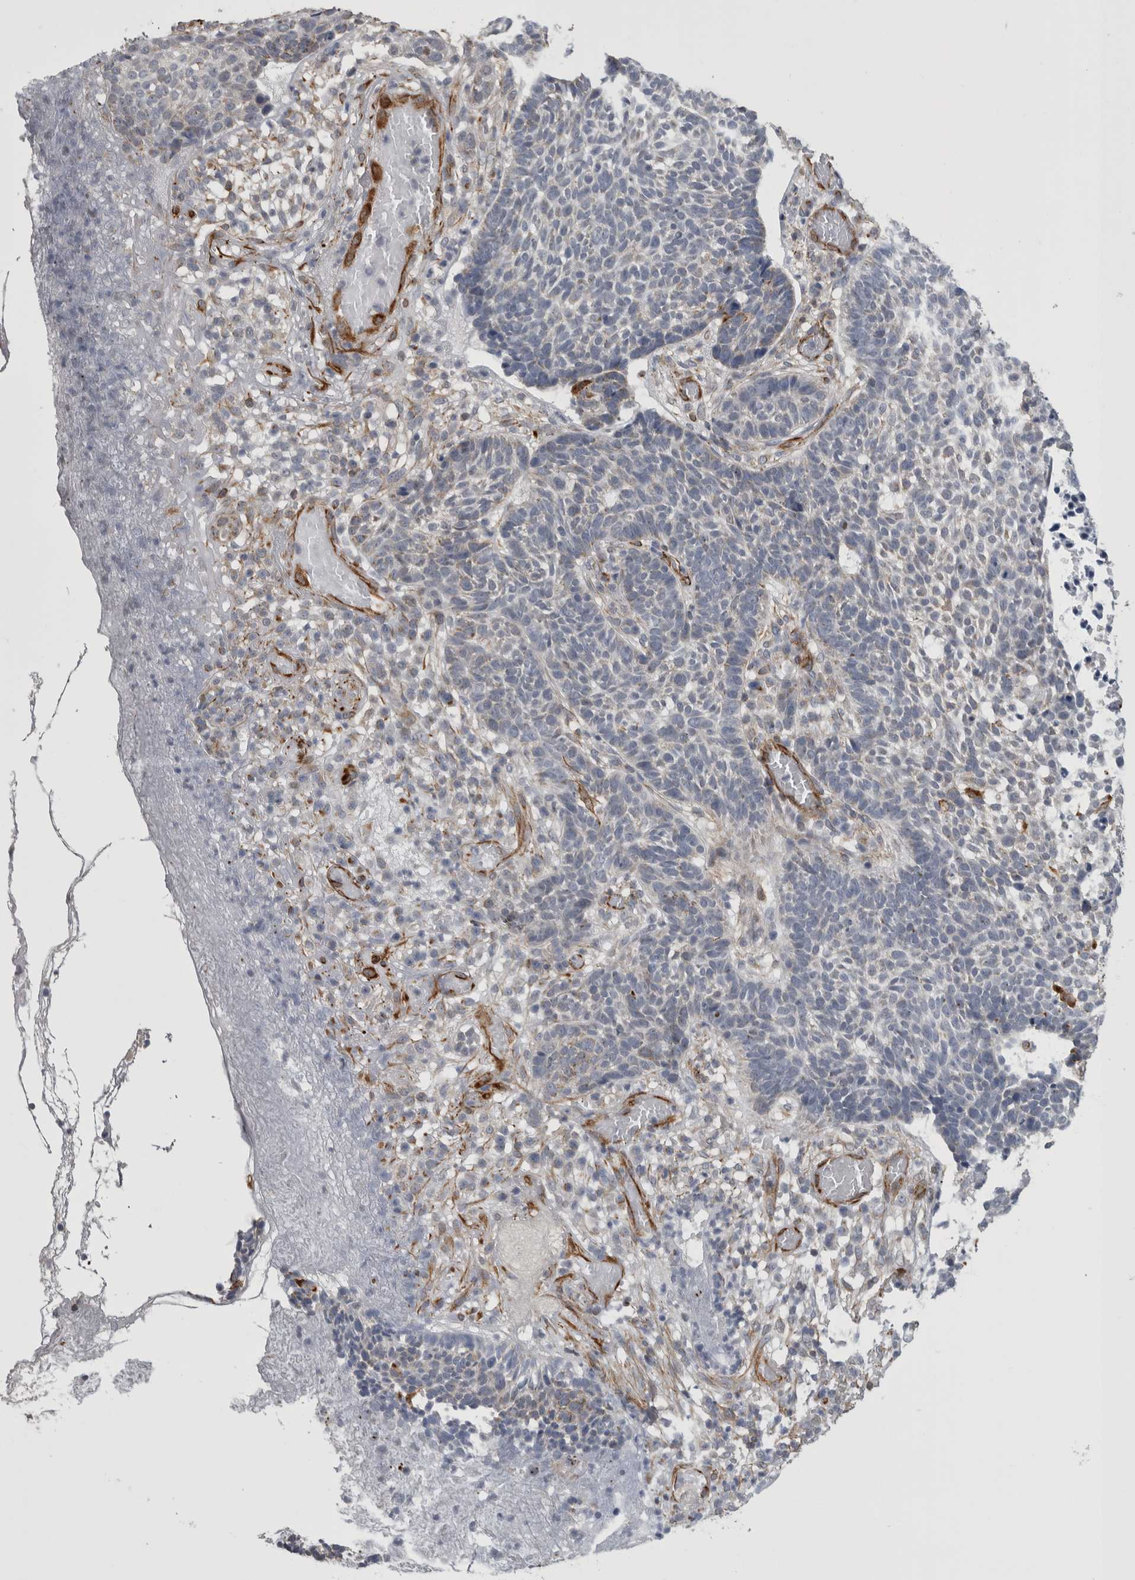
{"staining": {"intensity": "weak", "quantity": "<25%", "location": "cytoplasmic/membranous"}, "tissue": "skin cancer", "cell_type": "Tumor cells", "image_type": "cancer", "snomed": [{"axis": "morphology", "description": "Basal cell carcinoma"}, {"axis": "topography", "description": "Skin"}], "caption": "A high-resolution photomicrograph shows immunohistochemistry (IHC) staining of skin basal cell carcinoma, which reveals no significant staining in tumor cells.", "gene": "ACOT7", "patient": {"sex": "male", "age": 85}}